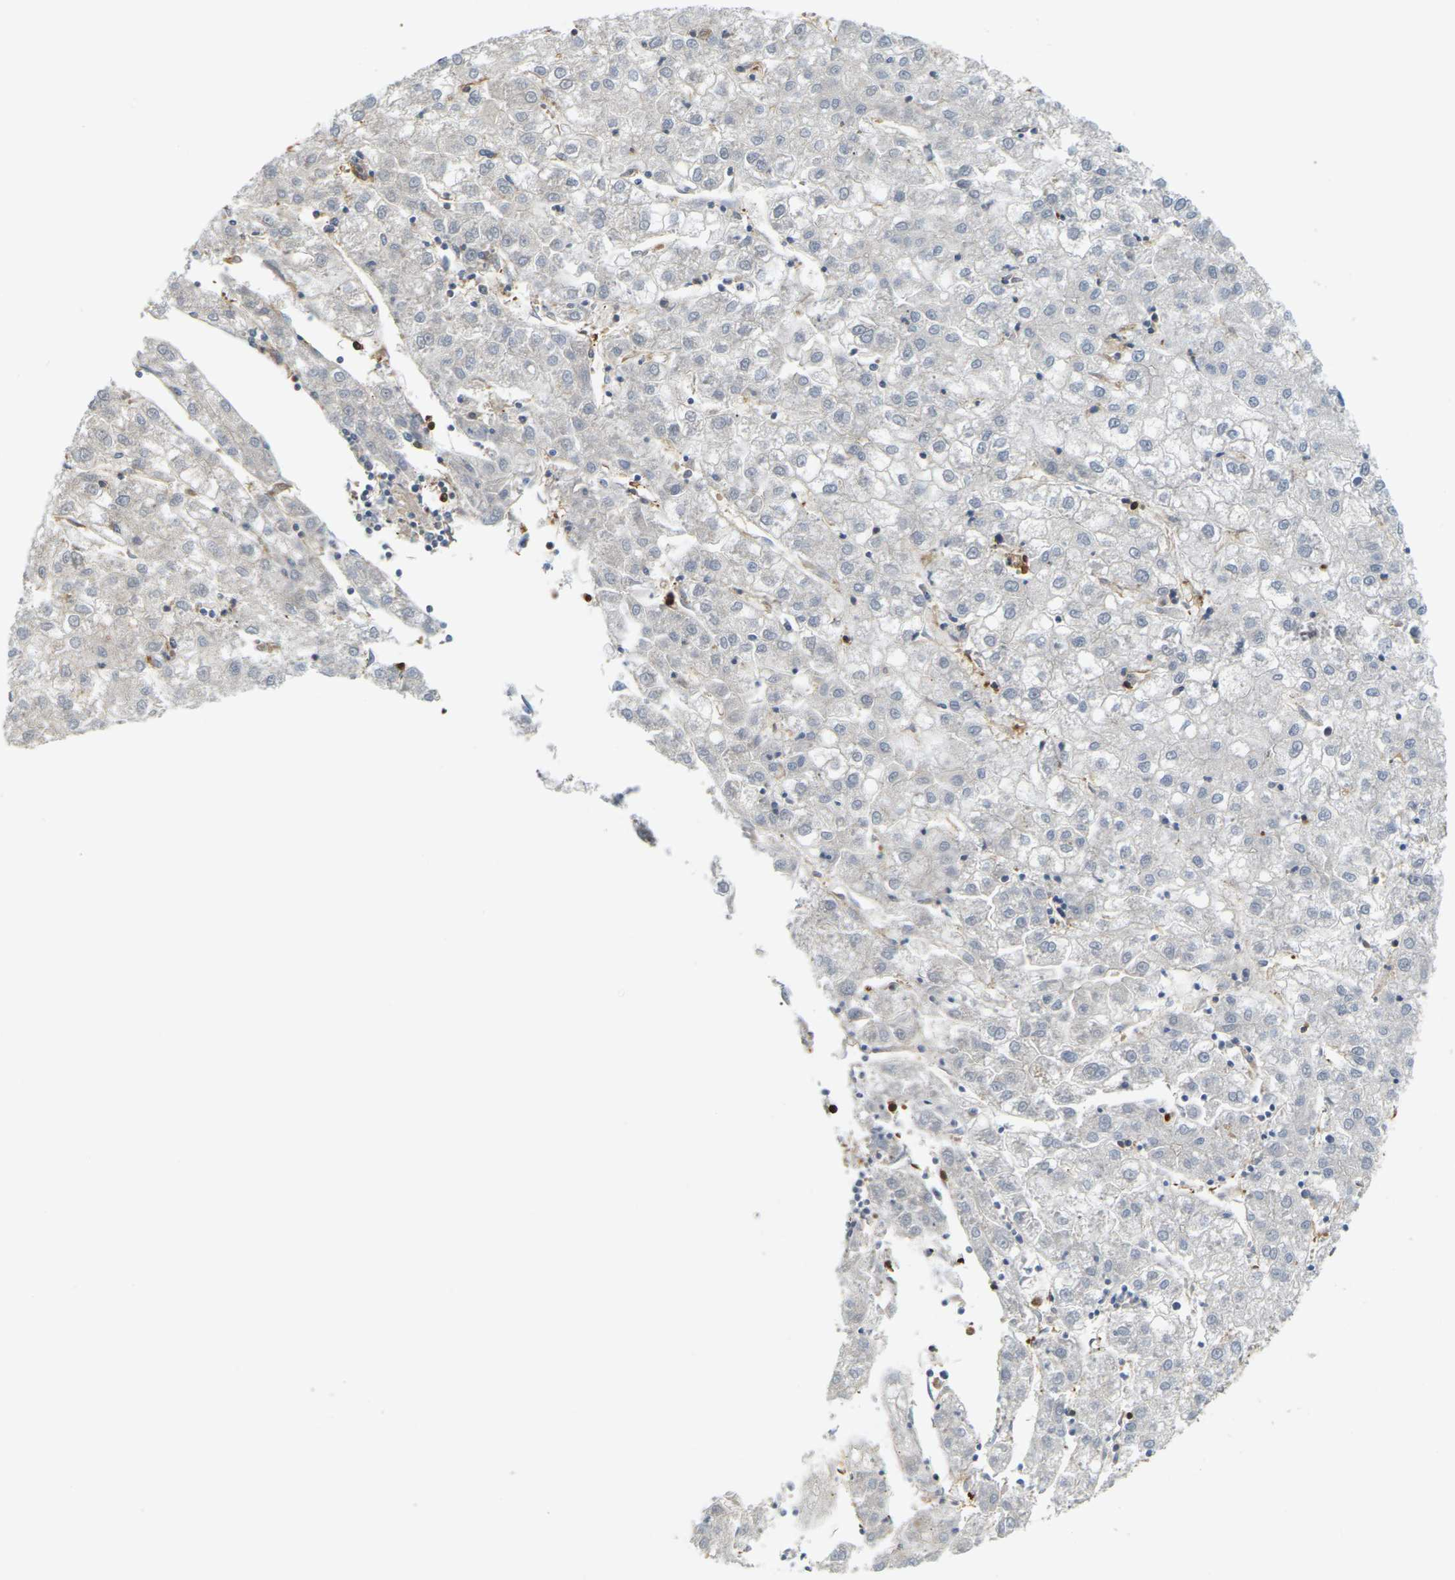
{"staining": {"intensity": "negative", "quantity": "none", "location": "none"}, "tissue": "liver cancer", "cell_type": "Tumor cells", "image_type": "cancer", "snomed": [{"axis": "morphology", "description": "Carcinoma, Hepatocellular, NOS"}, {"axis": "topography", "description": "Liver"}], "caption": "The immunohistochemistry histopathology image has no significant staining in tumor cells of hepatocellular carcinoma (liver) tissue.", "gene": "IQGAP1", "patient": {"sex": "male", "age": 72}}